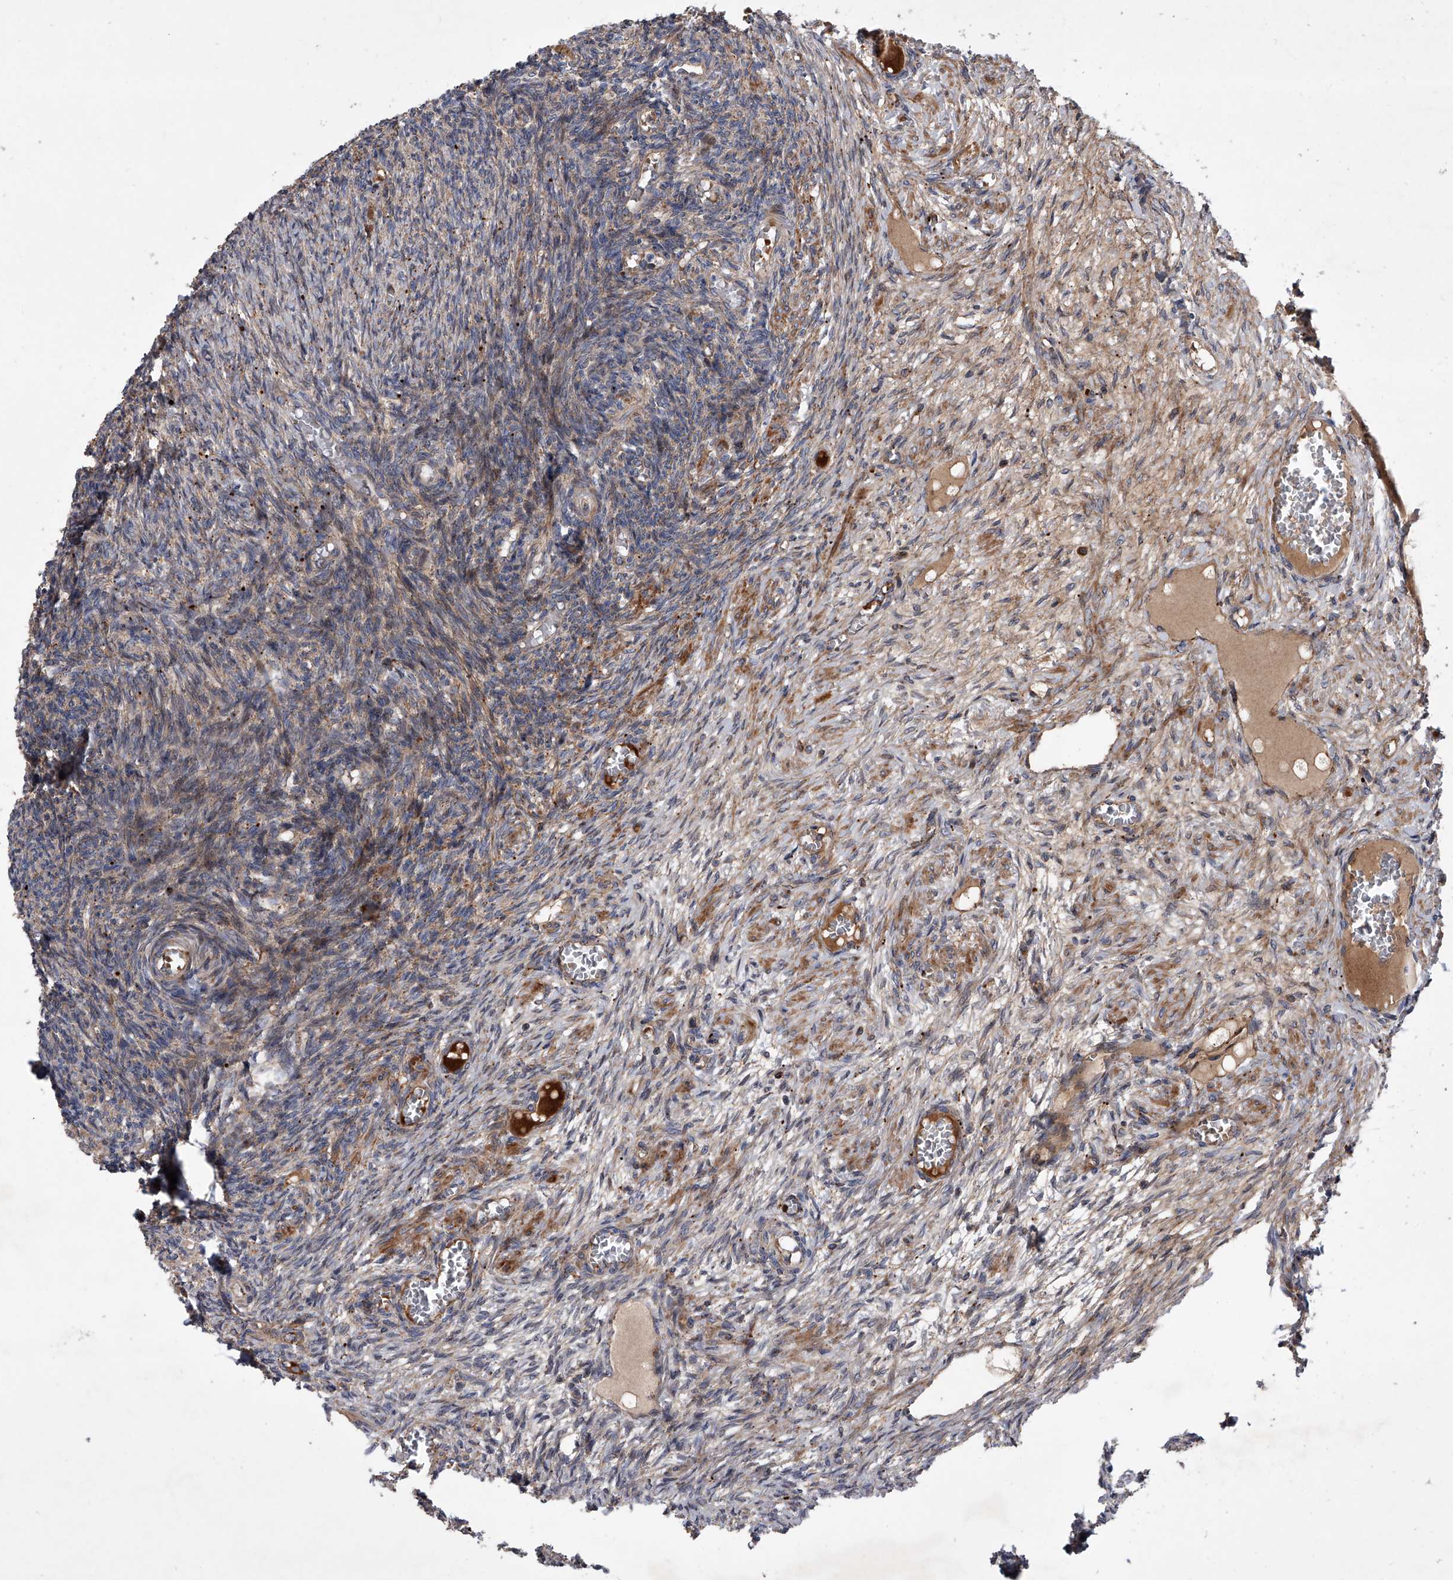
{"staining": {"intensity": "weak", "quantity": "25%-75%", "location": "cytoplasmic/membranous"}, "tissue": "ovary", "cell_type": "Ovarian stroma cells", "image_type": "normal", "snomed": [{"axis": "morphology", "description": "Normal tissue, NOS"}, {"axis": "topography", "description": "Ovary"}], "caption": "DAB immunohistochemical staining of normal human ovary reveals weak cytoplasmic/membranous protein staining in approximately 25%-75% of ovarian stroma cells. Immunohistochemistry (ihc) stains the protein of interest in brown and the nuclei are stained blue.", "gene": "USP47", "patient": {"sex": "female", "age": 27}}